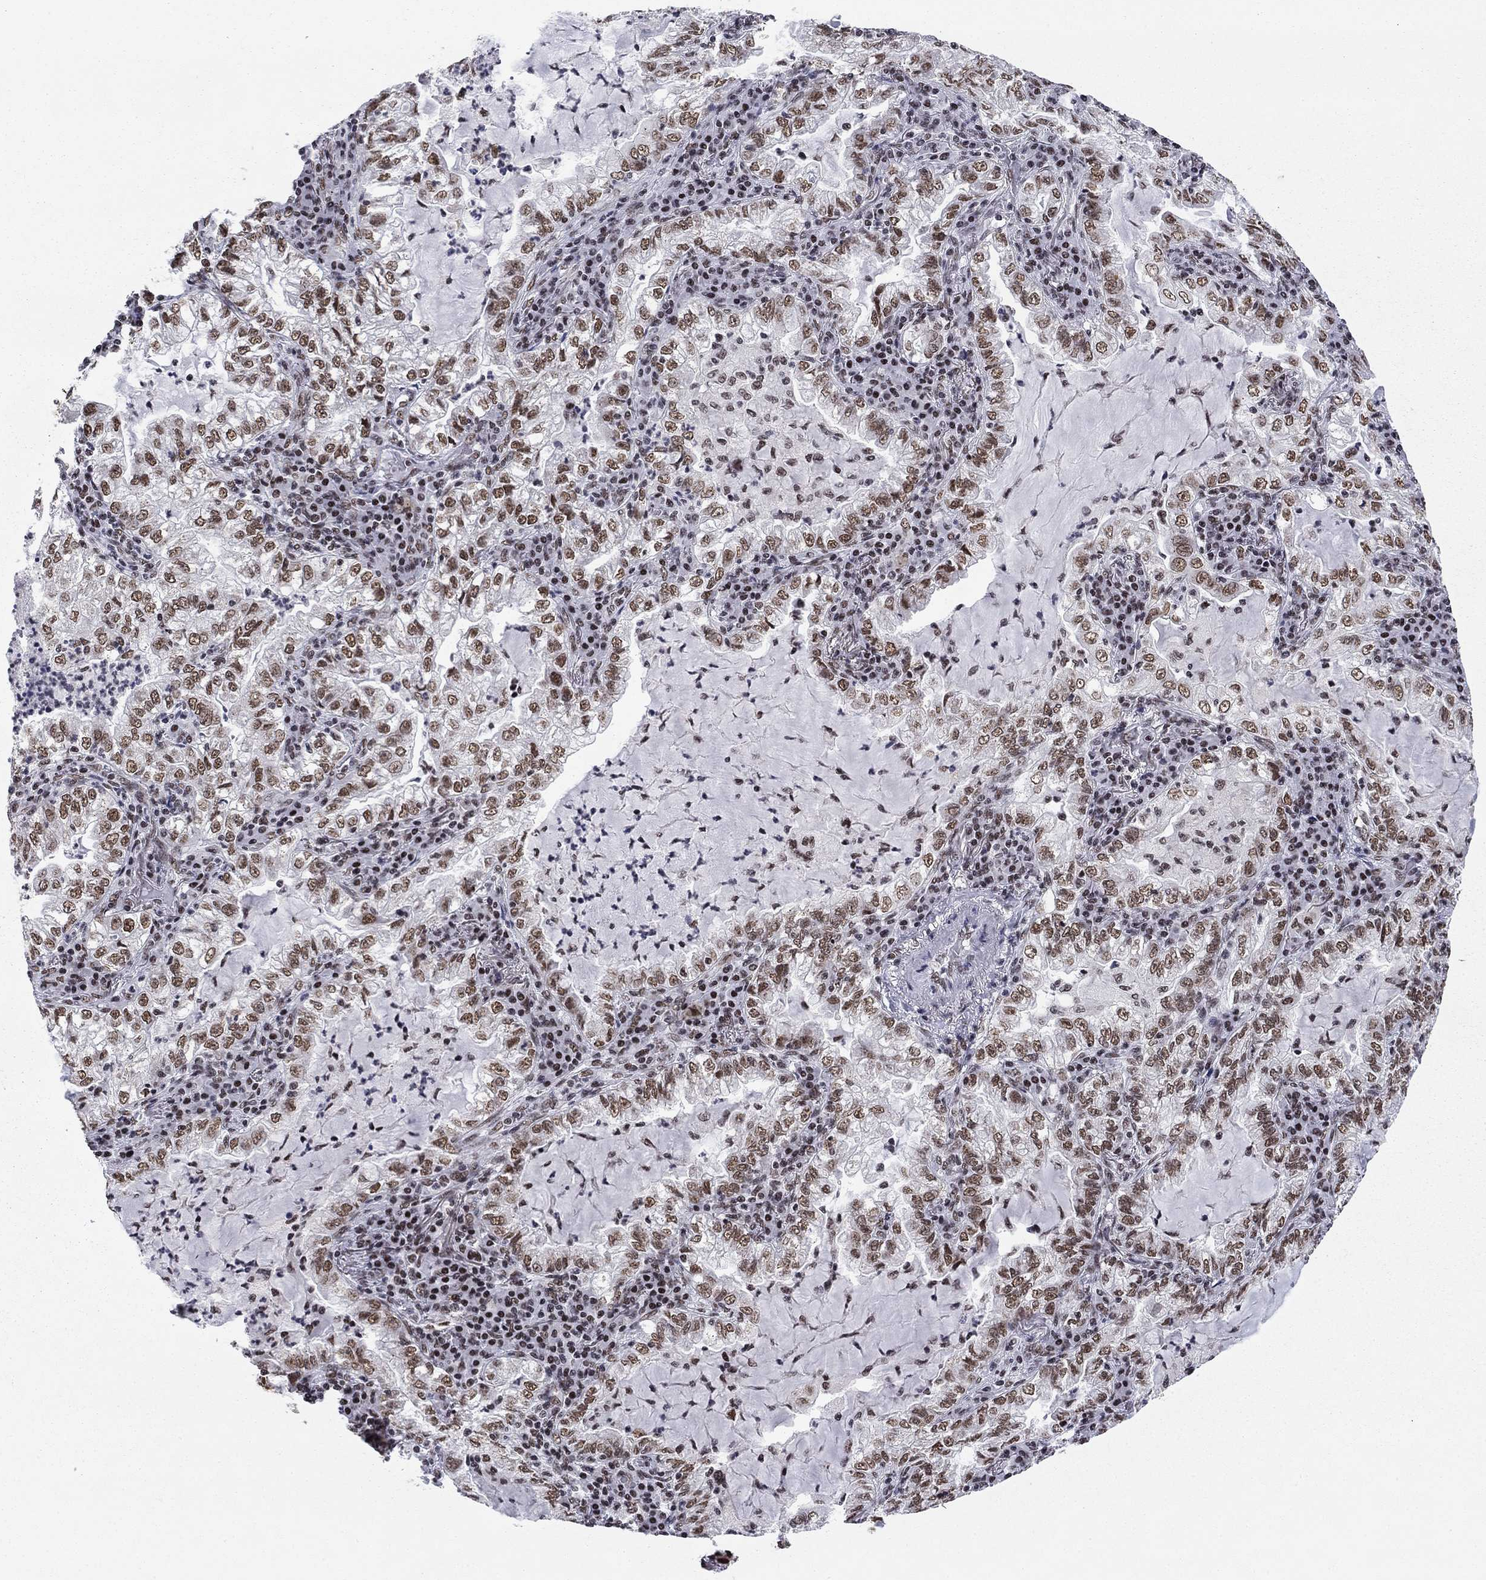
{"staining": {"intensity": "moderate", "quantity": ">75%", "location": "nuclear"}, "tissue": "lung cancer", "cell_type": "Tumor cells", "image_type": "cancer", "snomed": [{"axis": "morphology", "description": "Adenocarcinoma, NOS"}, {"axis": "topography", "description": "Lung"}], "caption": "This histopathology image shows adenocarcinoma (lung) stained with IHC to label a protein in brown. The nuclear of tumor cells show moderate positivity for the protein. Nuclei are counter-stained blue.", "gene": "ETV5", "patient": {"sex": "female", "age": 73}}